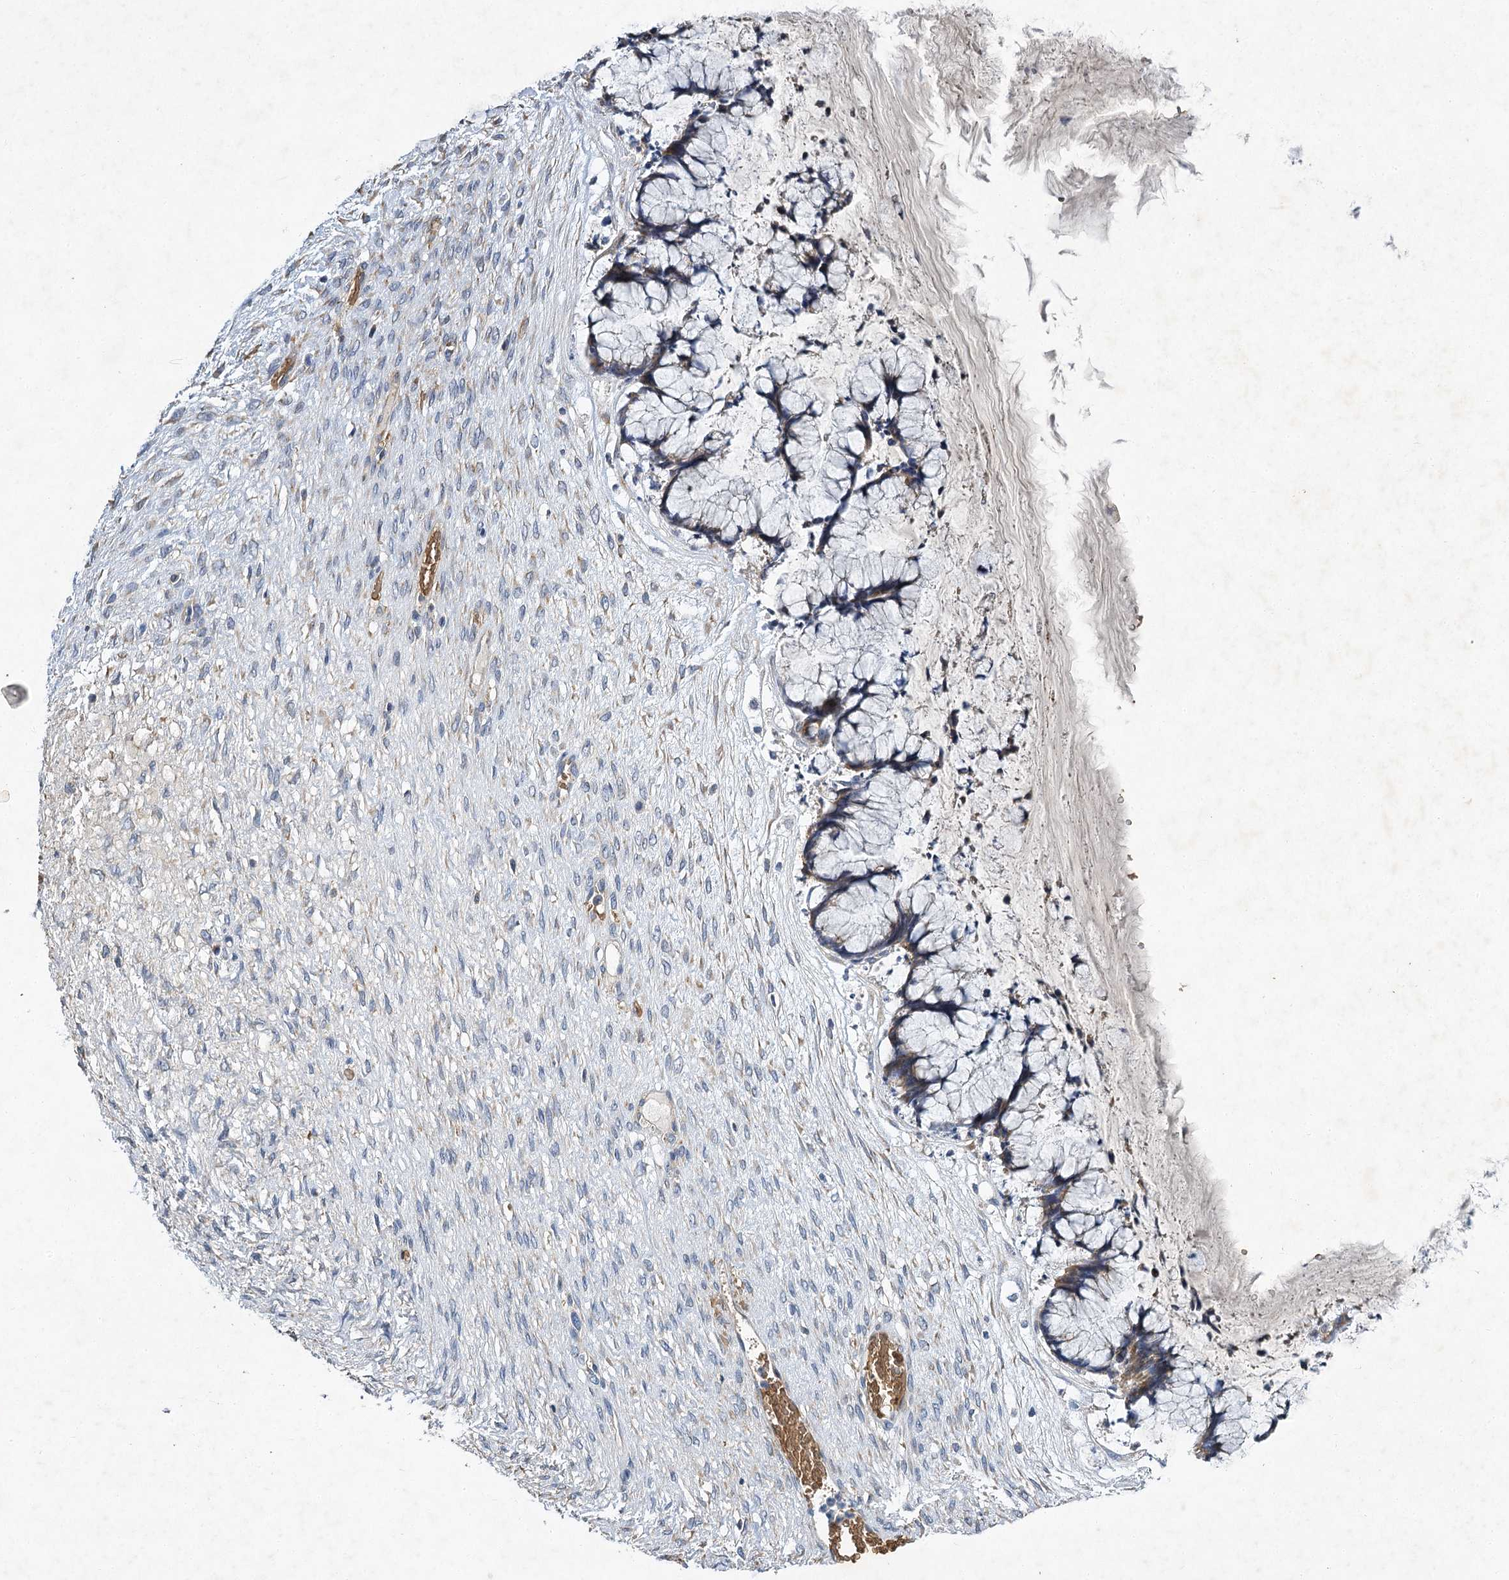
{"staining": {"intensity": "negative", "quantity": "none", "location": "none"}, "tissue": "ovarian cancer", "cell_type": "Tumor cells", "image_type": "cancer", "snomed": [{"axis": "morphology", "description": "Cystadenocarcinoma, mucinous, NOS"}, {"axis": "topography", "description": "Ovary"}], "caption": "Immunohistochemical staining of human ovarian cancer displays no significant expression in tumor cells.", "gene": "BCS1L", "patient": {"sex": "female", "age": 42}}